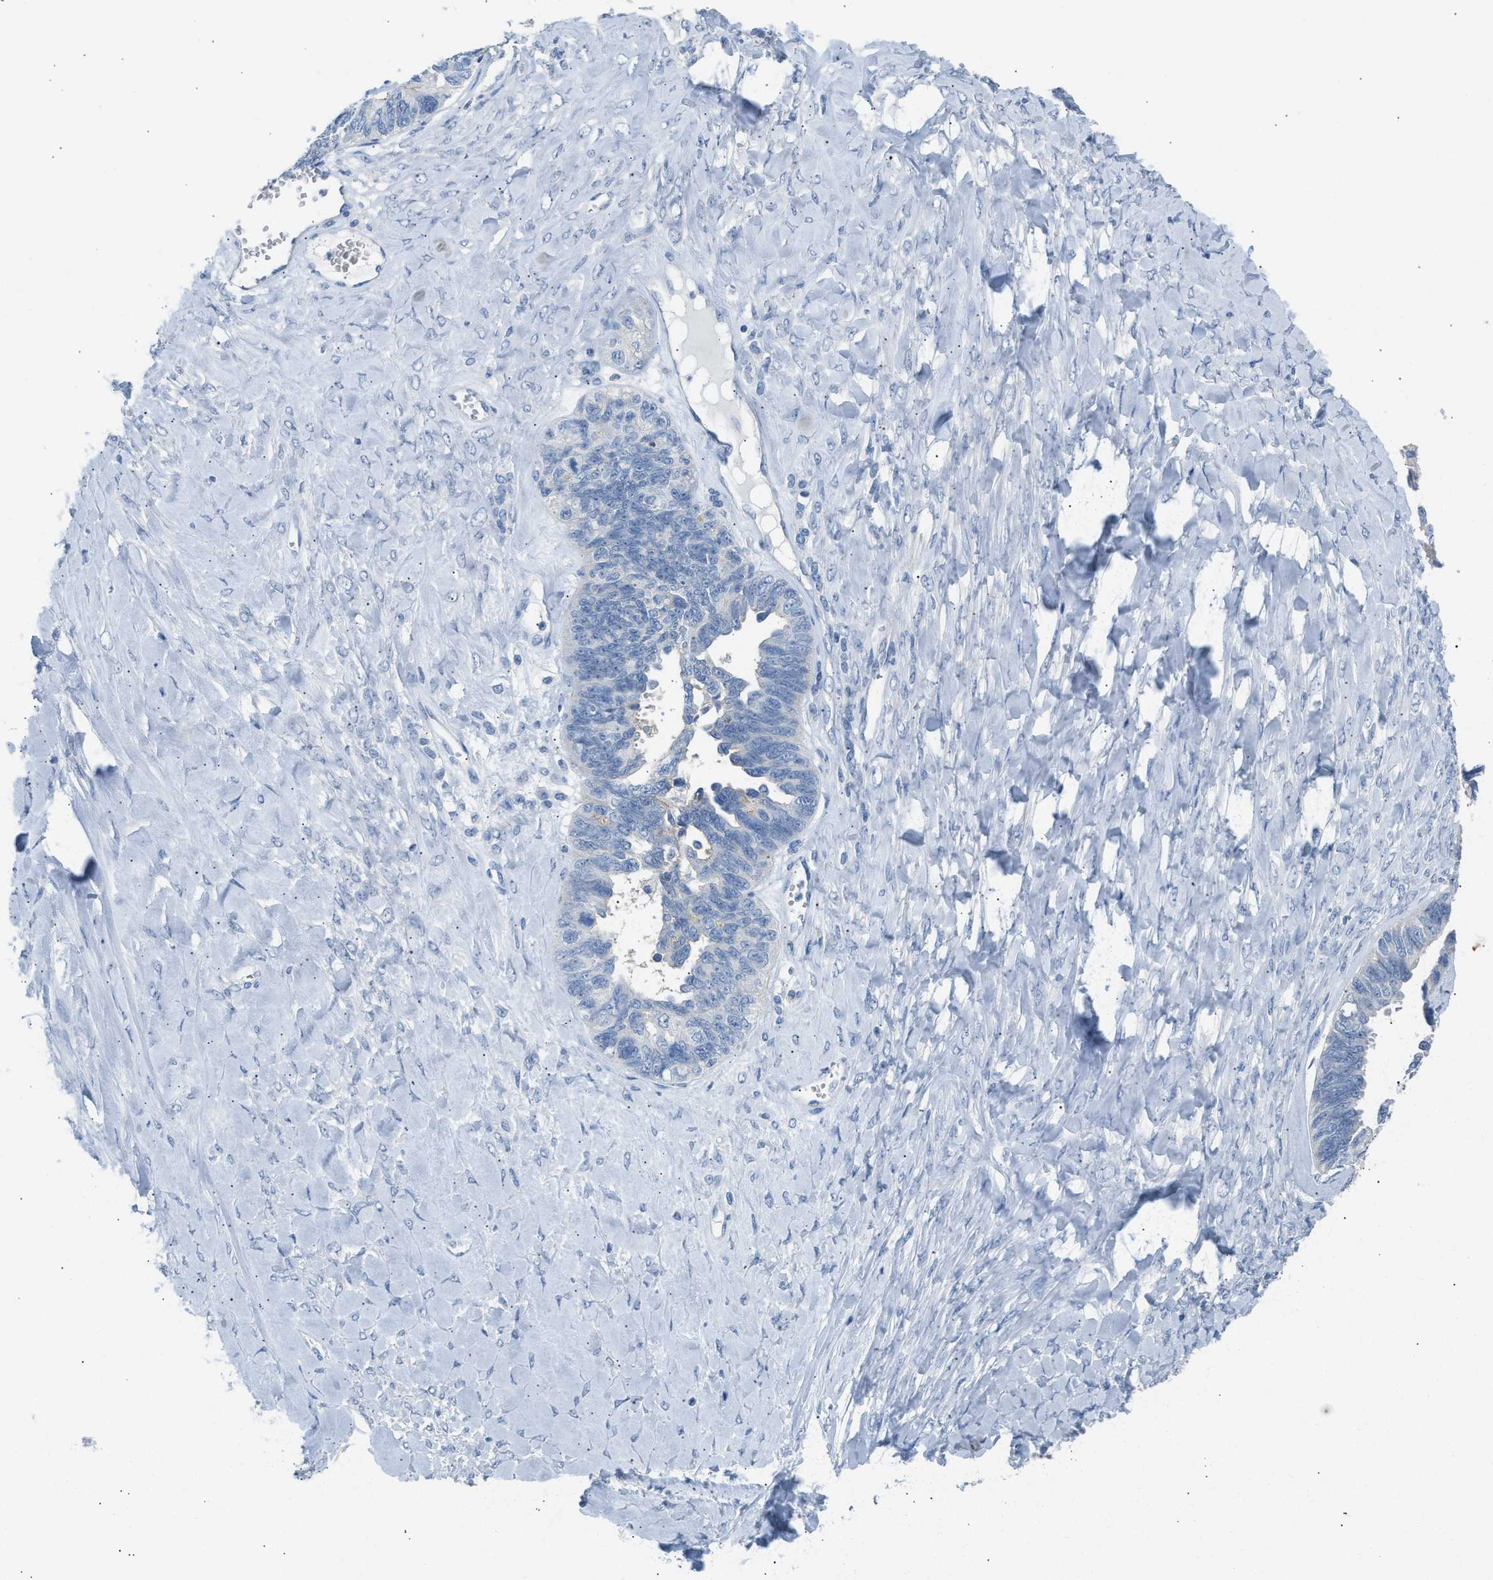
{"staining": {"intensity": "negative", "quantity": "none", "location": "none"}, "tissue": "ovarian cancer", "cell_type": "Tumor cells", "image_type": "cancer", "snomed": [{"axis": "morphology", "description": "Cystadenocarcinoma, serous, NOS"}, {"axis": "topography", "description": "Ovary"}], "caption": "Tumor cells are negative for protein expression in human ovarian cancer (serous cystadenocarcinoma). (Stains: DAB immunohistochemistry (IHC) with hematoxylin counter stain, Microscopy: brightfield microscopy at high magnification).", "gene": "ERBB2", "patient": {"sex": "female", "age": 79}}